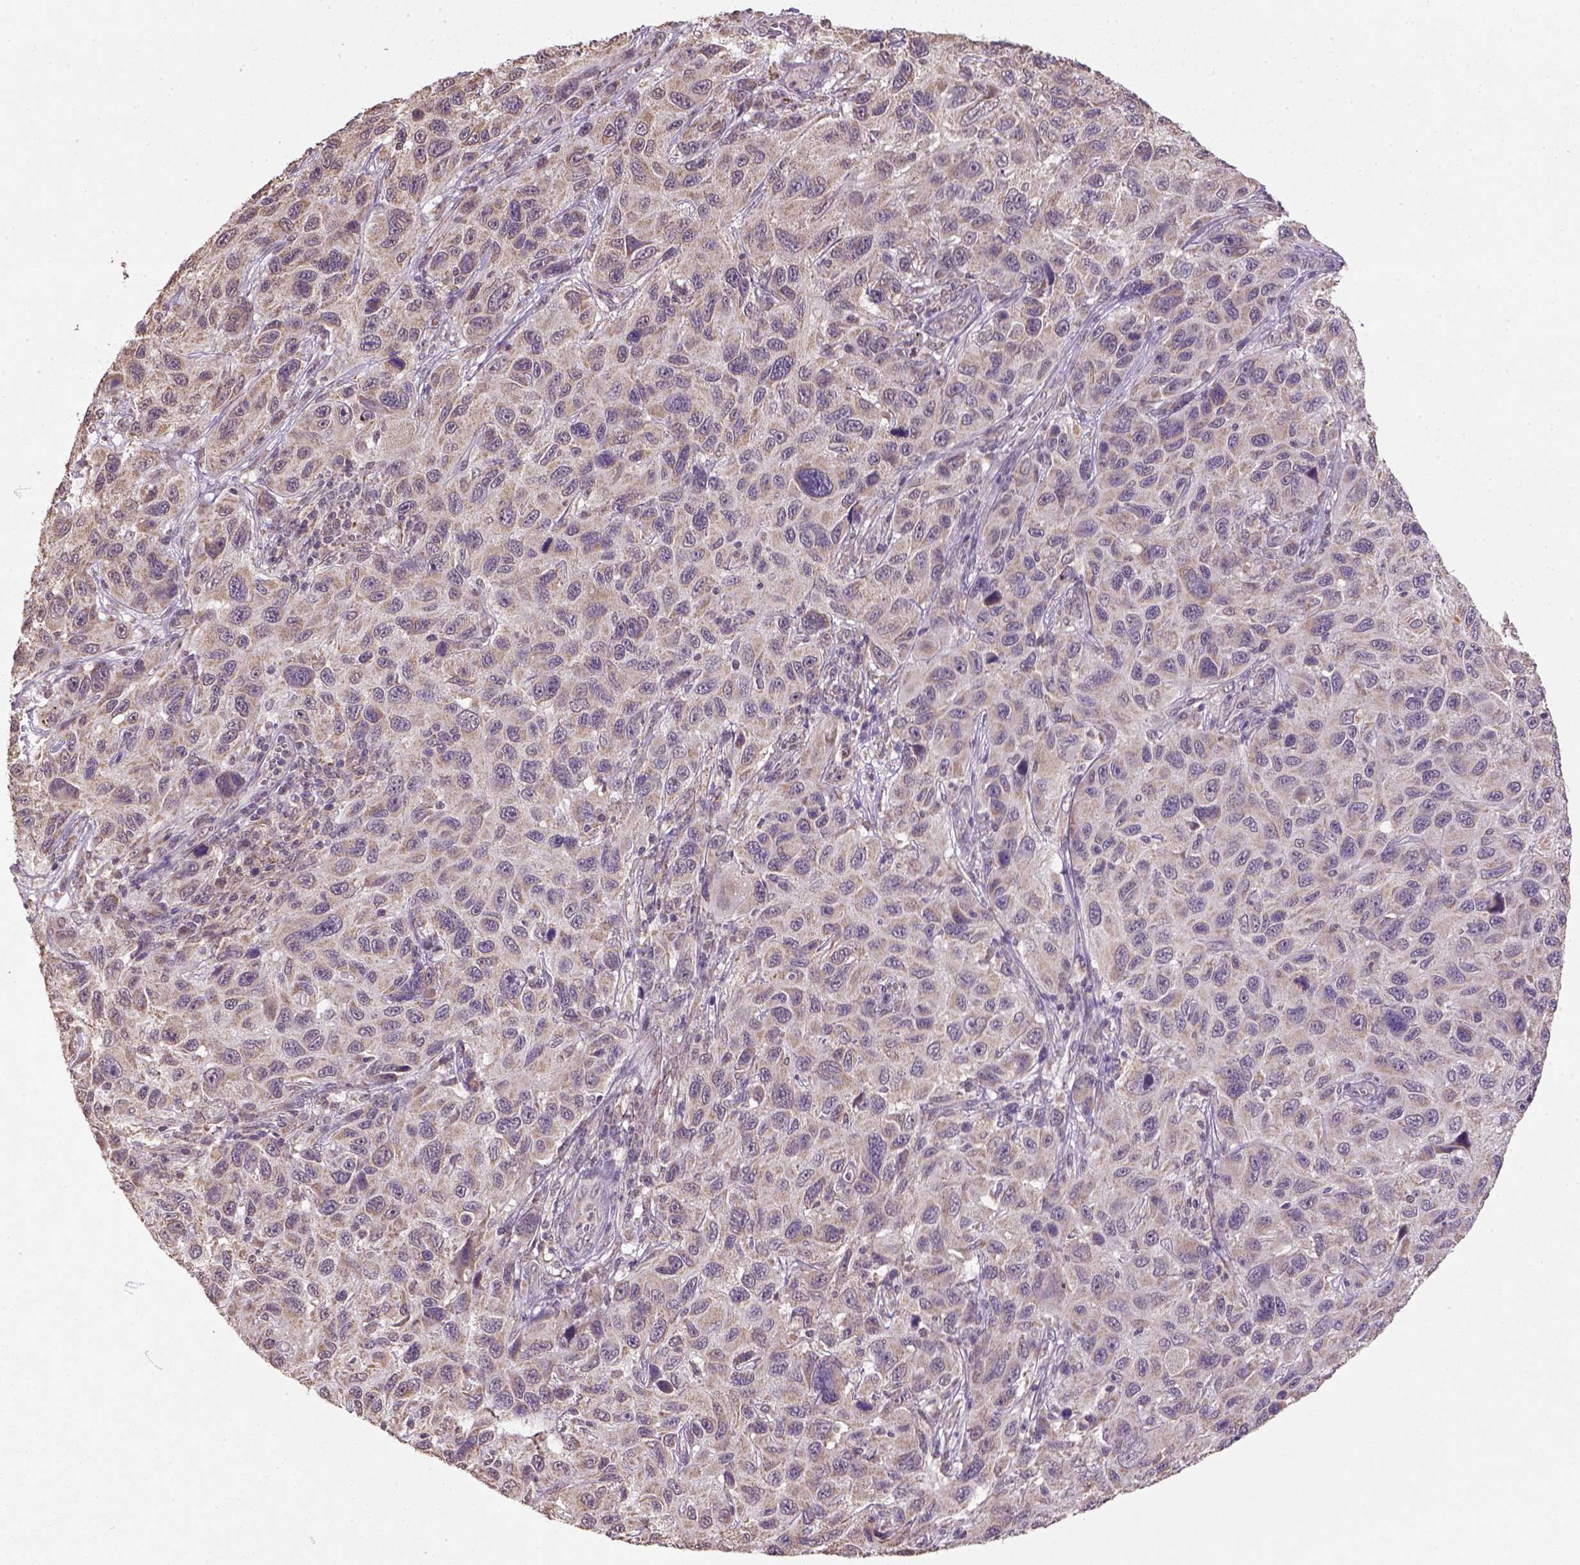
{"staining": {"intensity": "moderate", "quantity": ">75%", "location": "cytoplasmic/membranous"}, "tissue": "melanoma", "cell_type": "Tumor cells", "image_type": "cancer", "snomed": [{"axis": "morphology", "description": "Malignant melanoma, NOS"}, {"axis": "topography", "description": "Skin"}], "caption": "Brown immunohistochemical staining in melanoma demonstrates moderate cytoplasmic/membranous positivity in approximately >75% of tumor cells.", "gene": "NUDT10", "patient": {"sex": "male", "age": 53}}